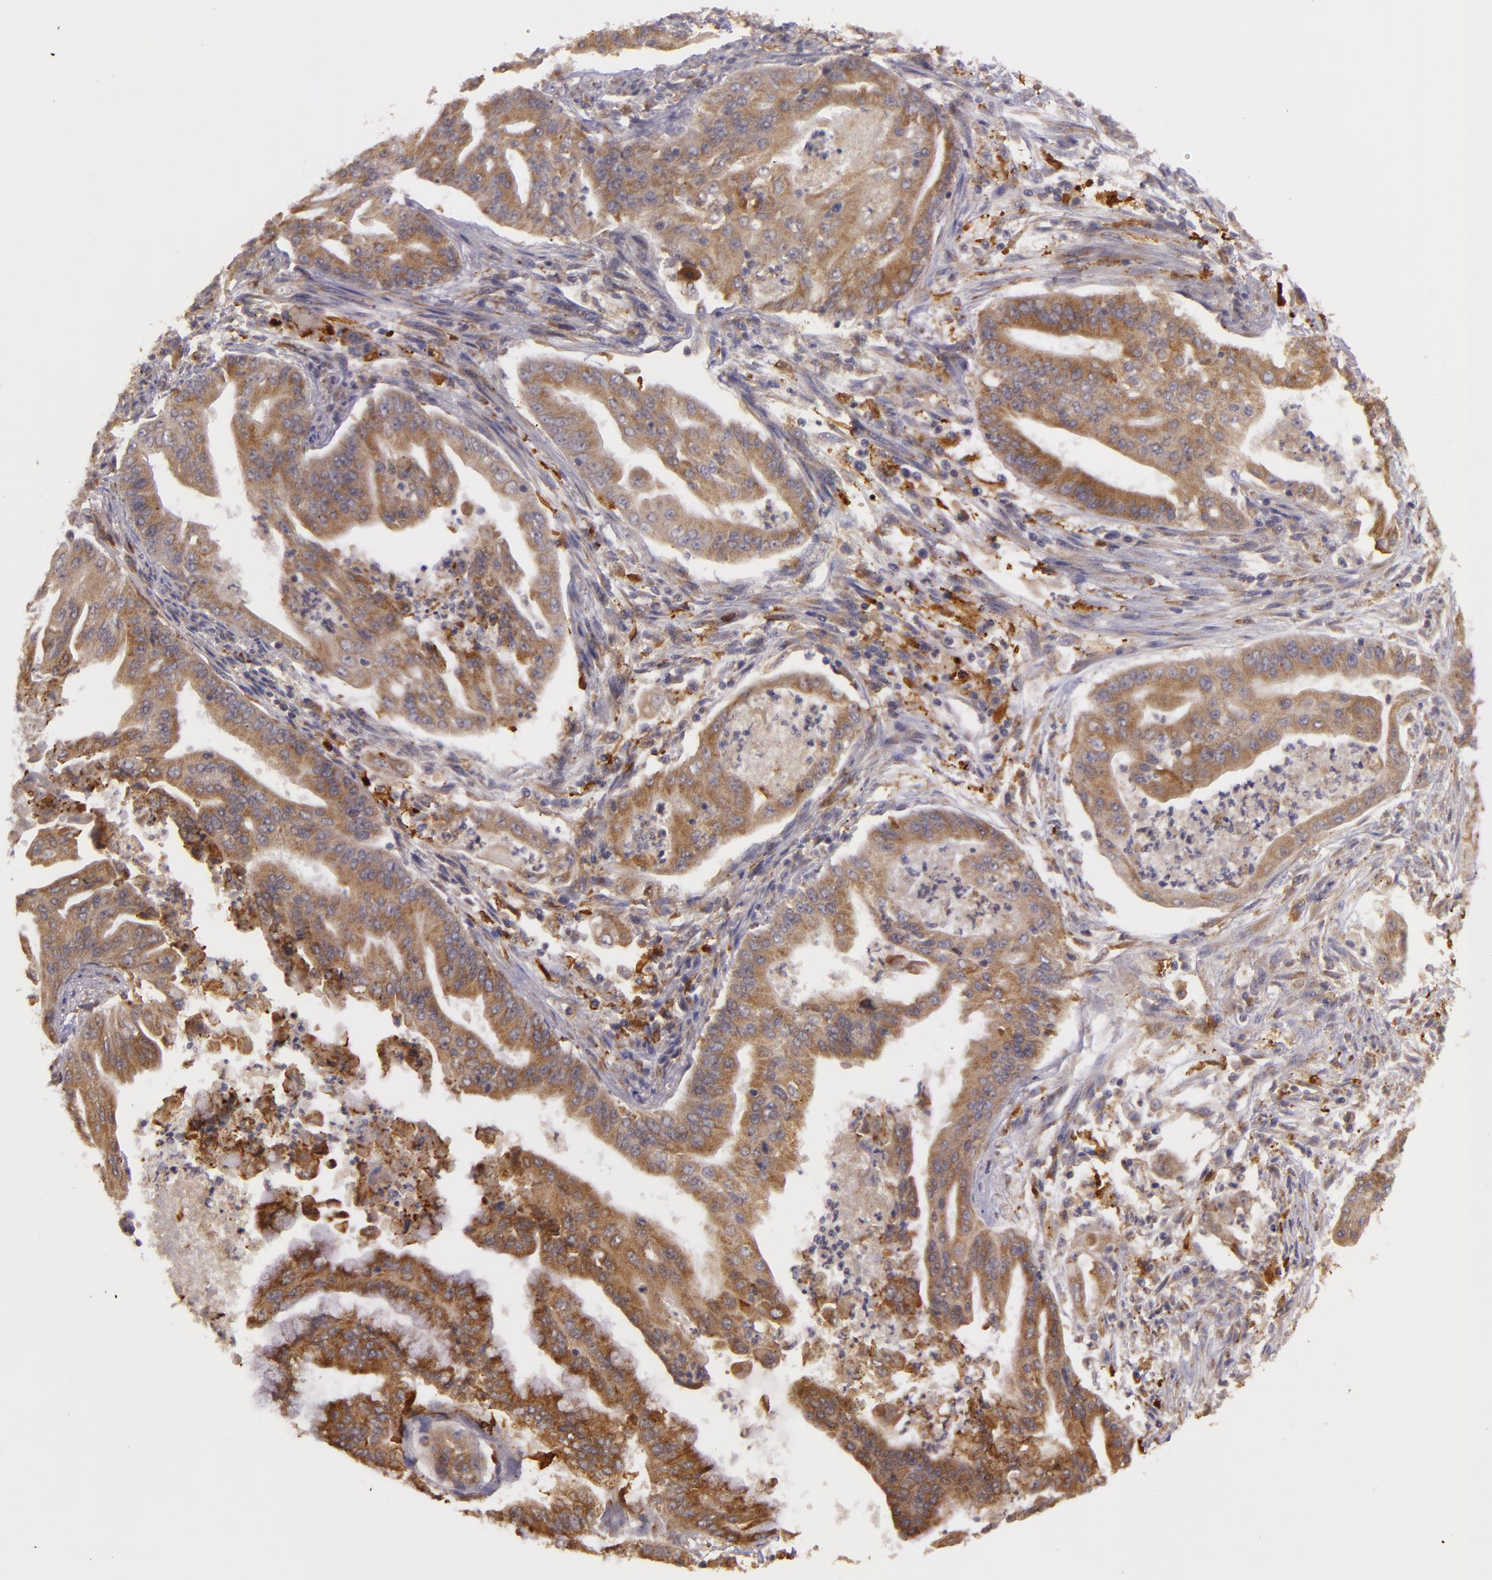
{"staining": {"intensity": "moderate", "quantity": ">75%", "location": "cytoplasmic/membranous"}, "tissue": "endometrial cancer", "cell_type": "Tumor cells", "image_type": "cancer", "snomed": [{"axis": "morphology", "description": "Adenocarcinoma, NOS"}, {"axis": "topography", "description": "Endometrium"}], "caption": "The immunohistochemical stain labels moderate cytoplasmic/membranous positivity in tumor cells of adenocarcinoma (endometrial) tissue. The protein is shown in brown color, while the nuclei are stained blue.", "gene": "PPP1R3F", "patient": {"sex": "female", "age": 63}}